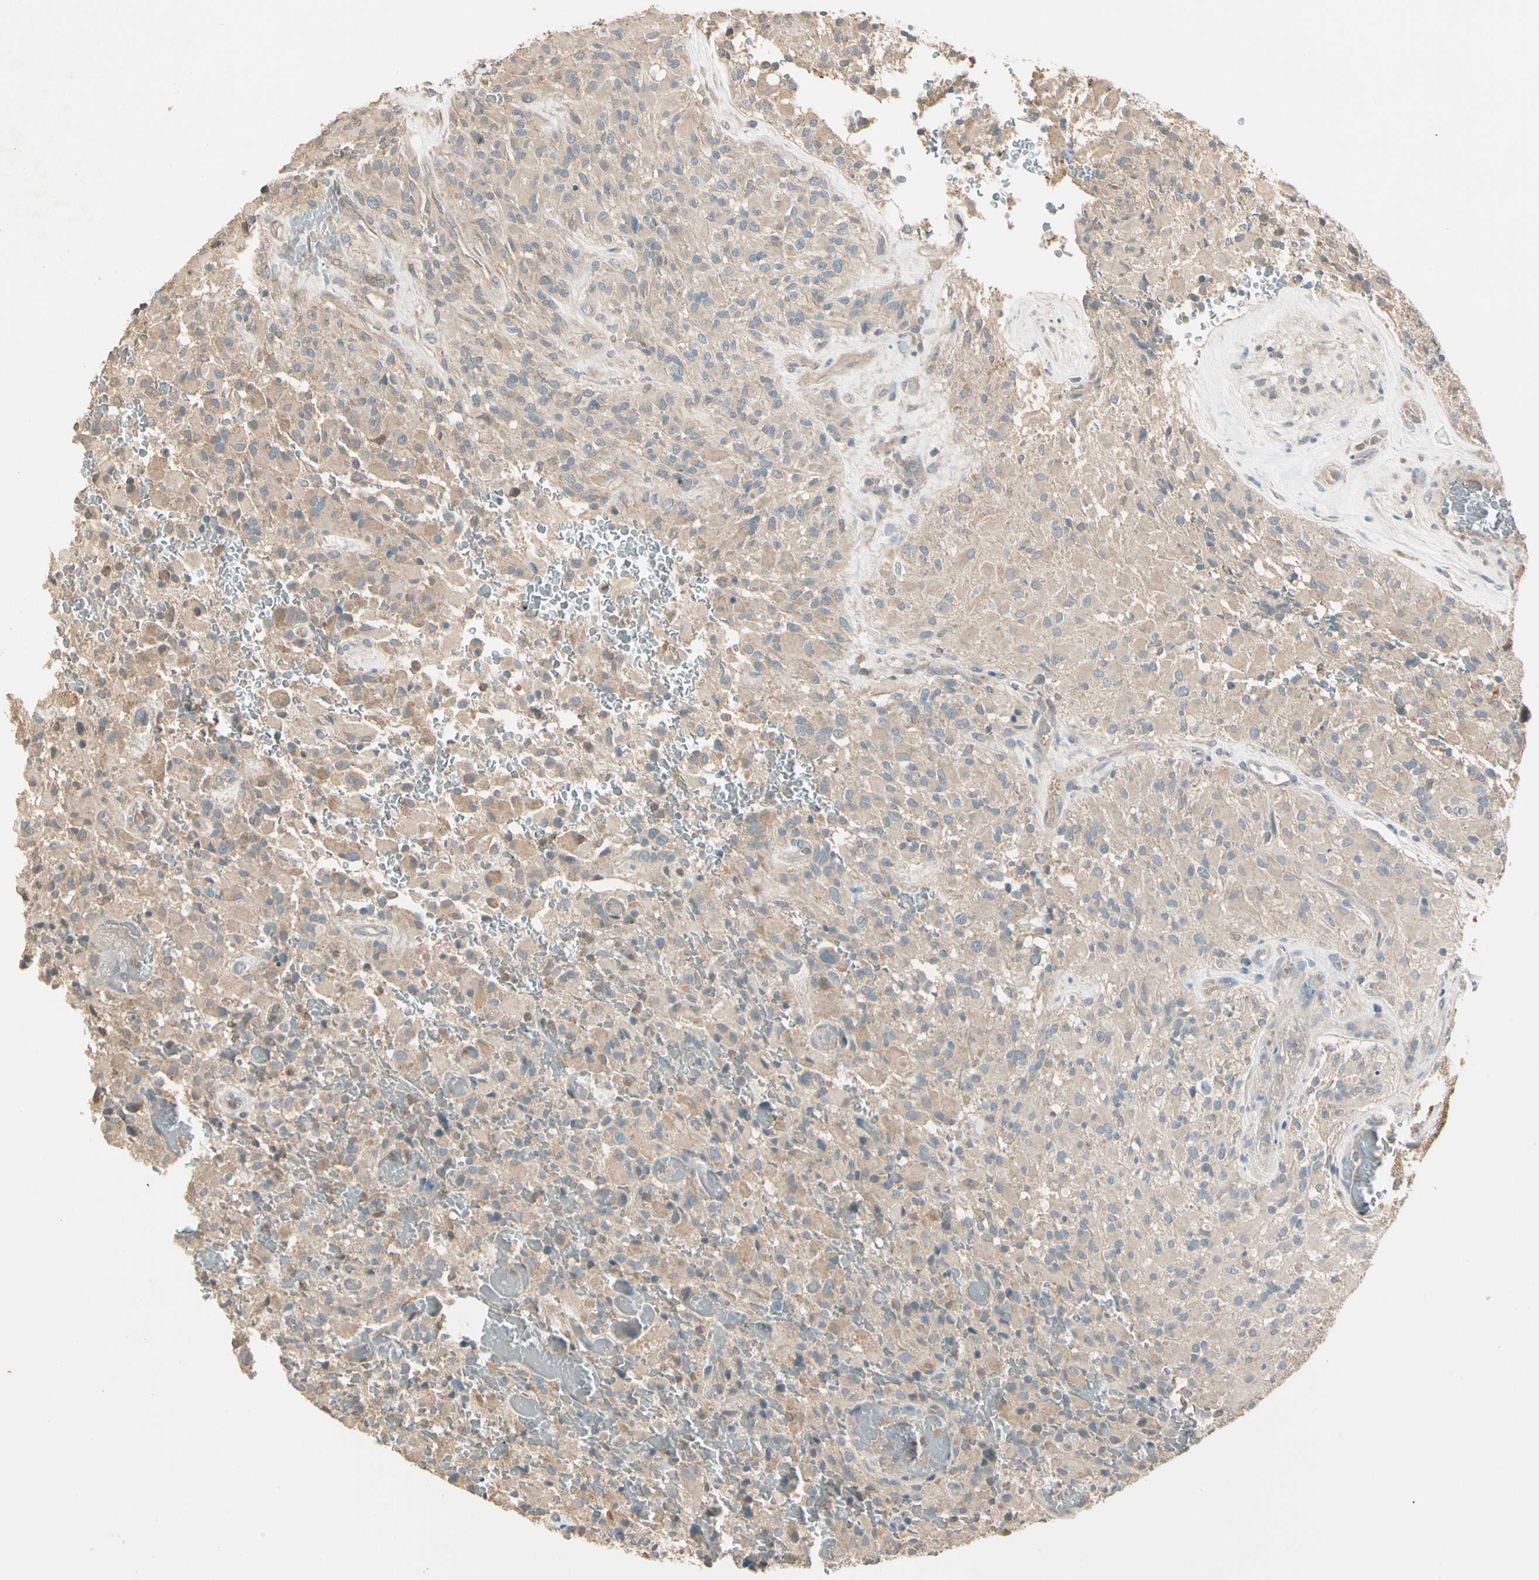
{"staining": {"intensity": "weak", "quantity": ">75%", "location": "cytoplasmic/membranous"}, "tissue": "glioma", "cell_type": "Tumor cells", "image_type": "cancer", "snomed": [{"axis": "morphology", "description": "Glioma, malignant, High grade"}, {"axis": "topography", "description": "Brain"}], "caption": "Immunohistochemical staining of human glioma shows weak cytoplasmic/membranous protein positivity in about >75% of tumor cells.", "gene": "TNFRSF21", "patient": {"sex": "male", "age": 71}}